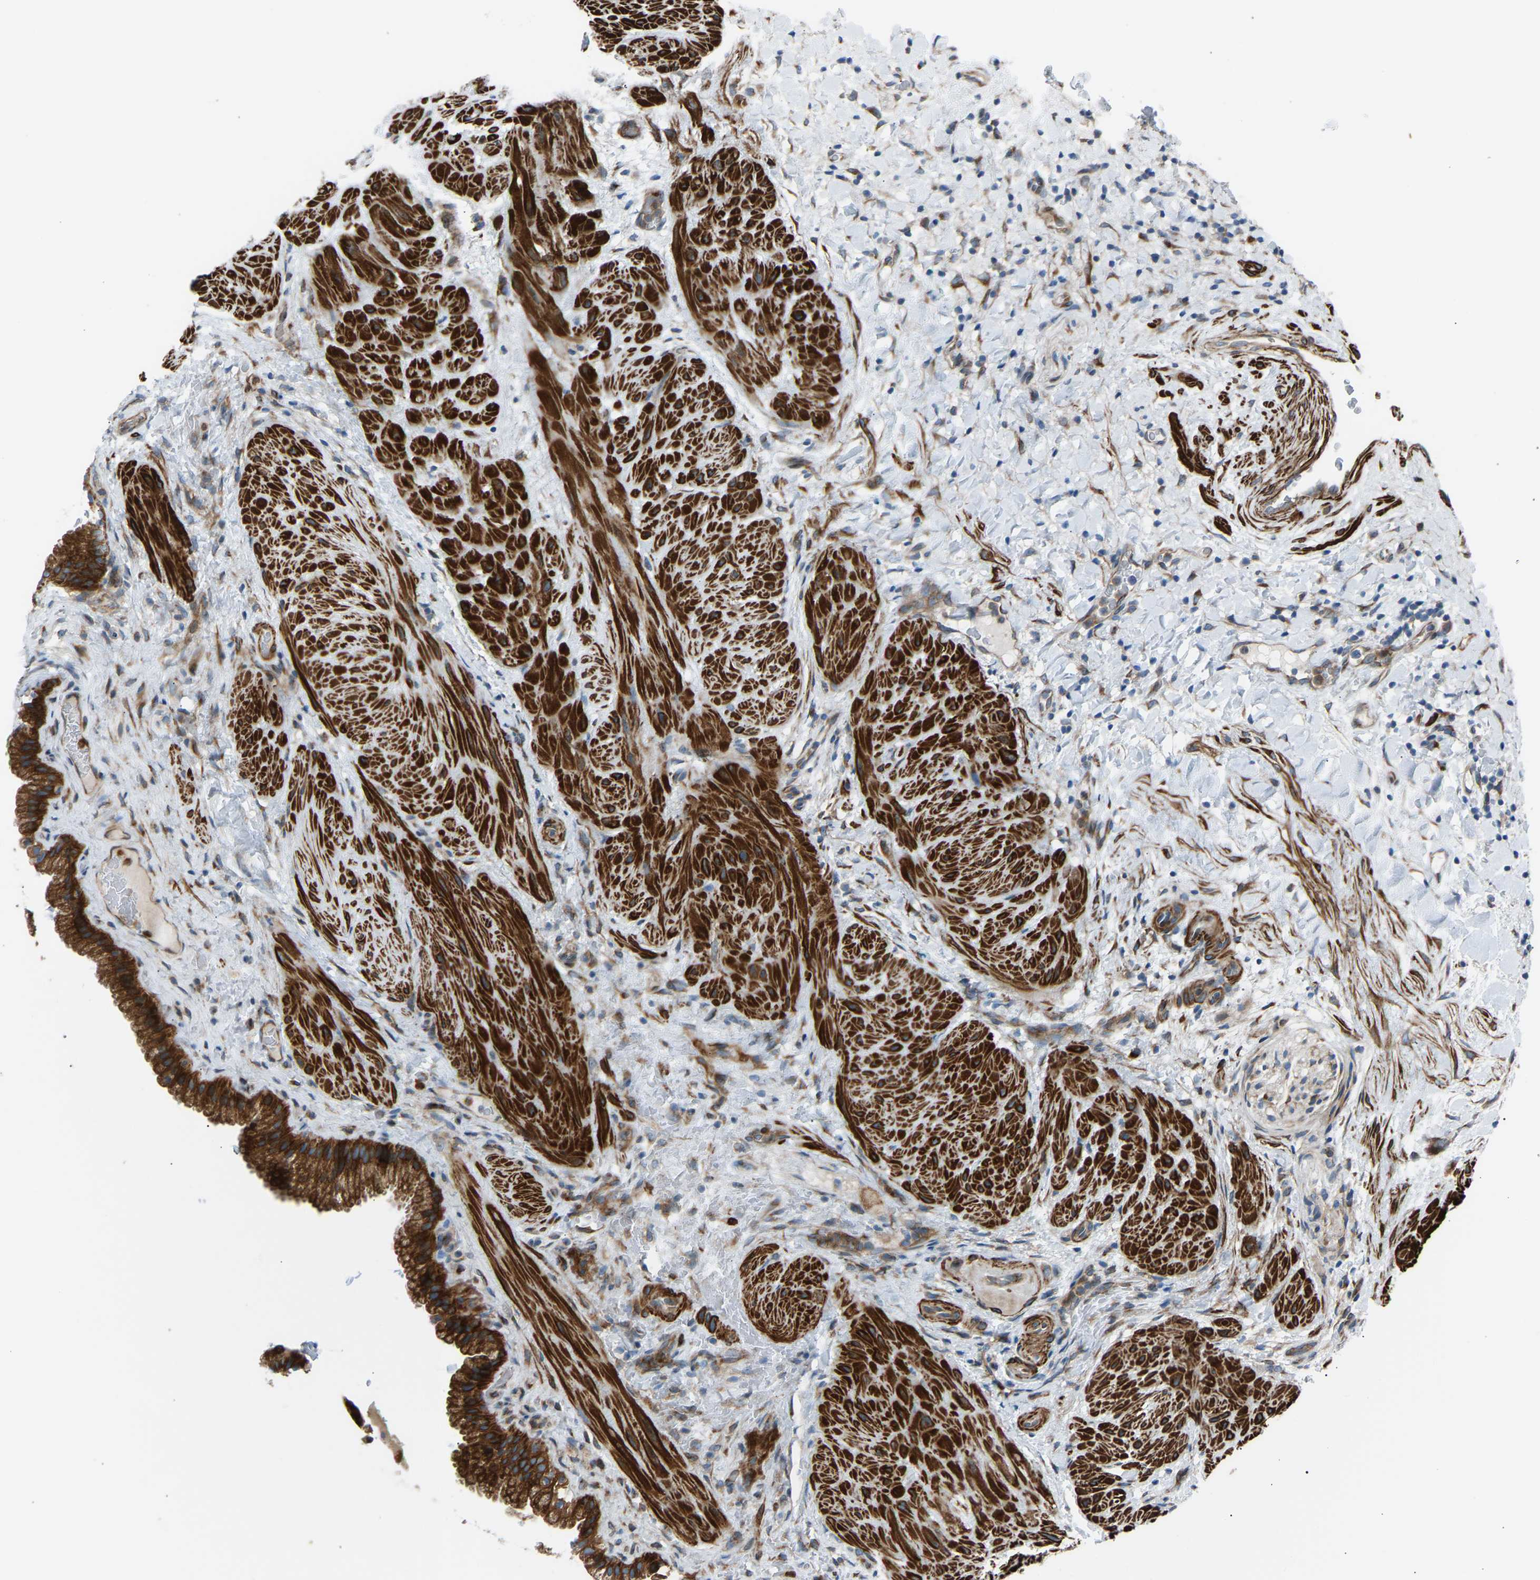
{"staining": {"intensity": "strong", "quantity": ">75%", "location": "cytoplasmic/membranous"}, "tissue": "gallbladder", "cell_type": "Glandular cells", "image_type": "normal", "snomed": [{"axis": "morphology", "description": "Normal tissue, NOS"}, {"axis": "topography", "description": "Gallbladder"}], "caption": "Immunohistochemical staining of normal human gallbladder reveals >75% levels of strong cytoplasmic/membranous protein expression in about >75% of glandular cells.", "gene": "VPS41", "patient": {"sex": "male", "age": 49}}